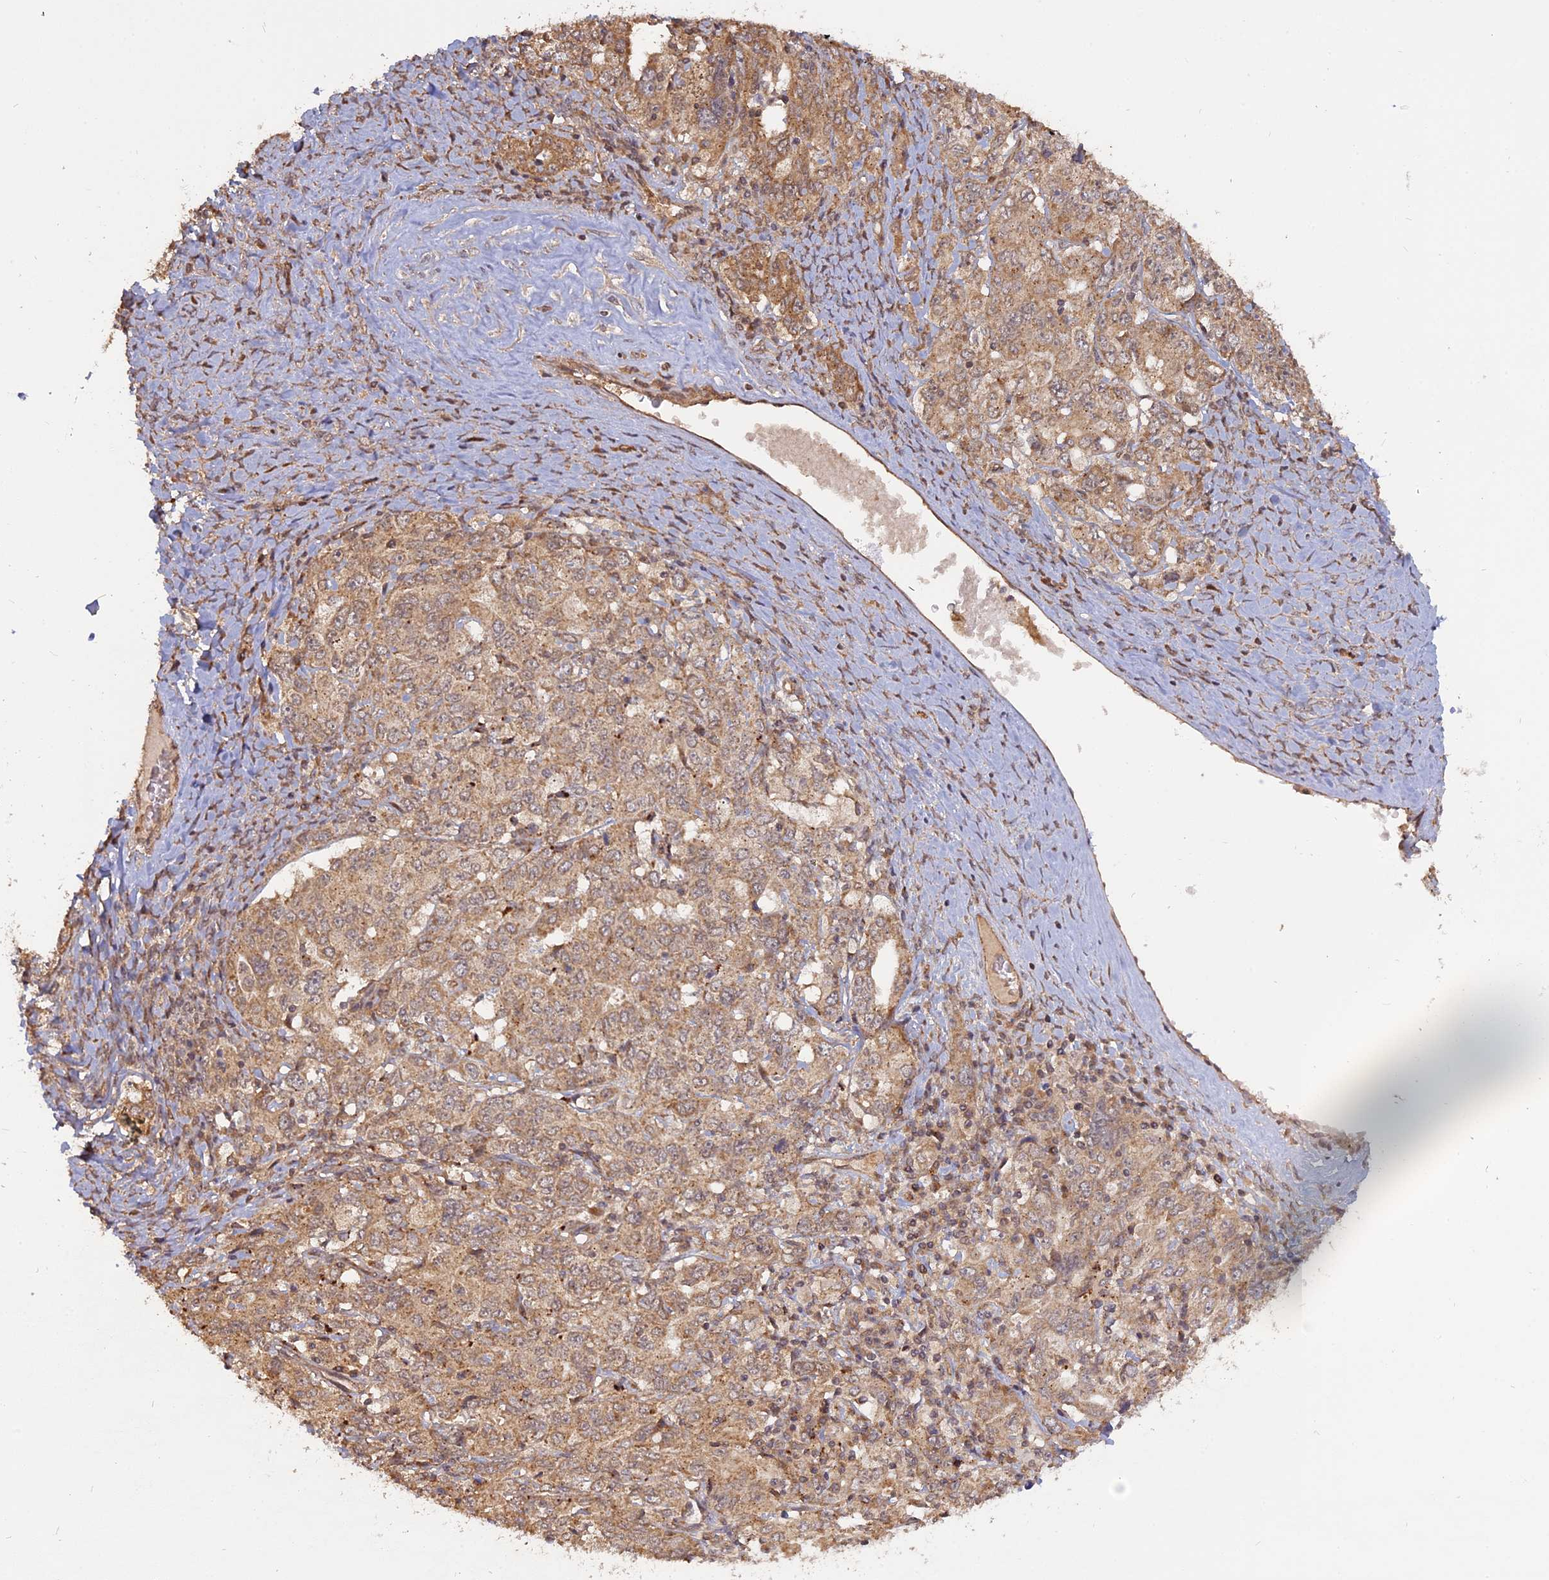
{"staining": {"intensity": "moderate", "quantity": ">75%", "location": "cytoplasmic/membranous"}, "tissue": "ovarian cancer", "cell_type": "Tumor cells", "image_type": "cancer", "snomed": [{"axis": "morphology", "description": "Carcinoma, endometroid"}, {"axis": "topography", "description": "Ovary"}], "caption": "Human ovarian cancer (endometroid carcinoma) stained for a protein (brown) exhibits moderate cytoplasmic/membranous positive positivity in approximately >75% of tumor cells.", "gene": "PKIG", "patient": {"sex": "female", "age": 62}}